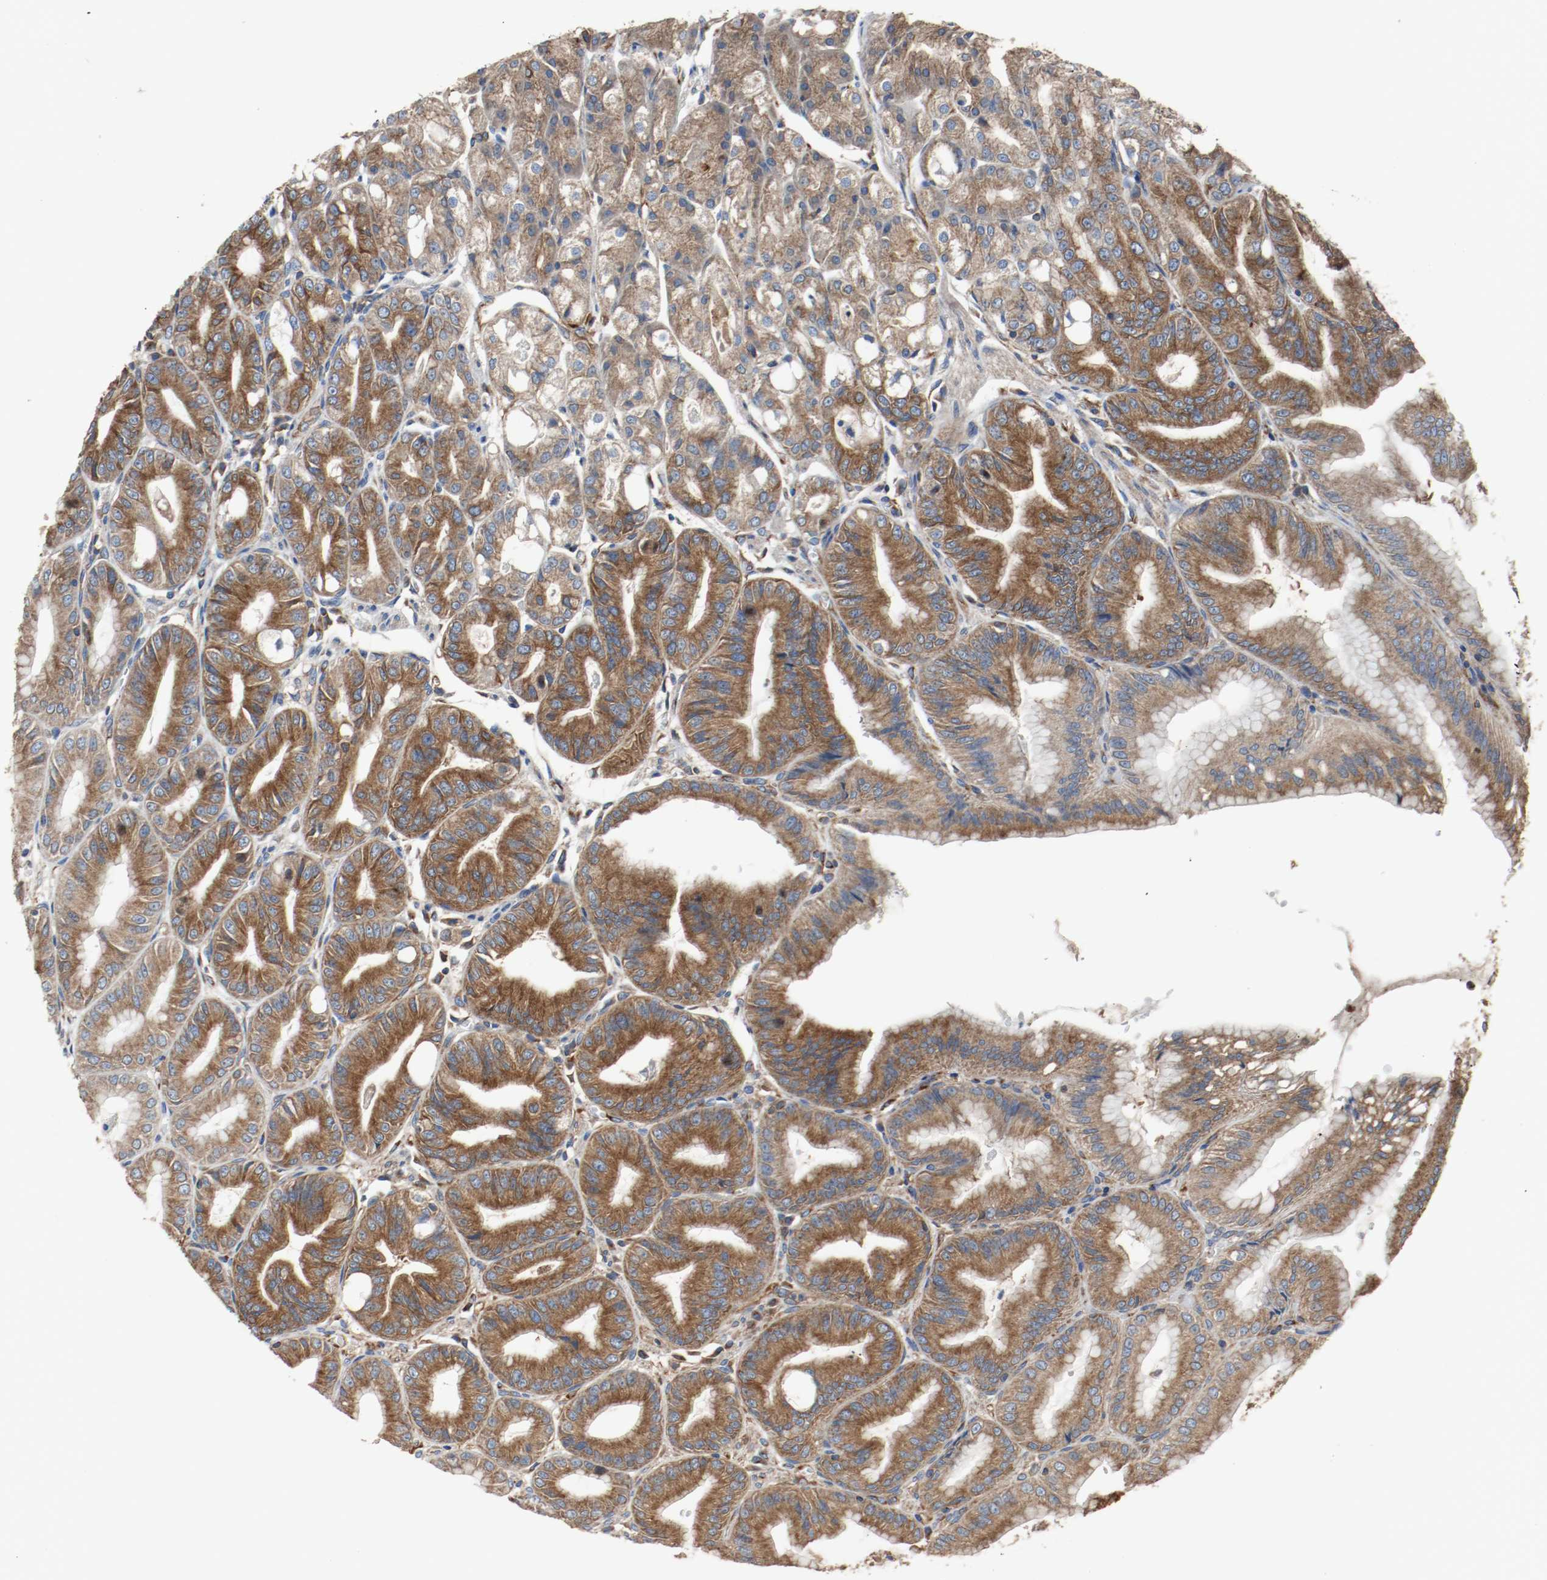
{"staining": {"intensity": "moderate", "quantity": ">75%", "location": "cytoplasmic/membranous"}, "tissue": "stomach", "cell_type": "Glandular cells", "image_type": "normal", "snomed": [{"axis": "morphology", "description": "Normal tissue, NOS"}, {"axis": "topography", "description": "Stomach, lower"}], "caption": "This is an image of IHC staining of unremarkable stomach, which shows moderate expression in the cytoplasmic/membranous of glandular cells.", "gene": "TUBA3D", "patient": {"sex": "male", "age": 71}}